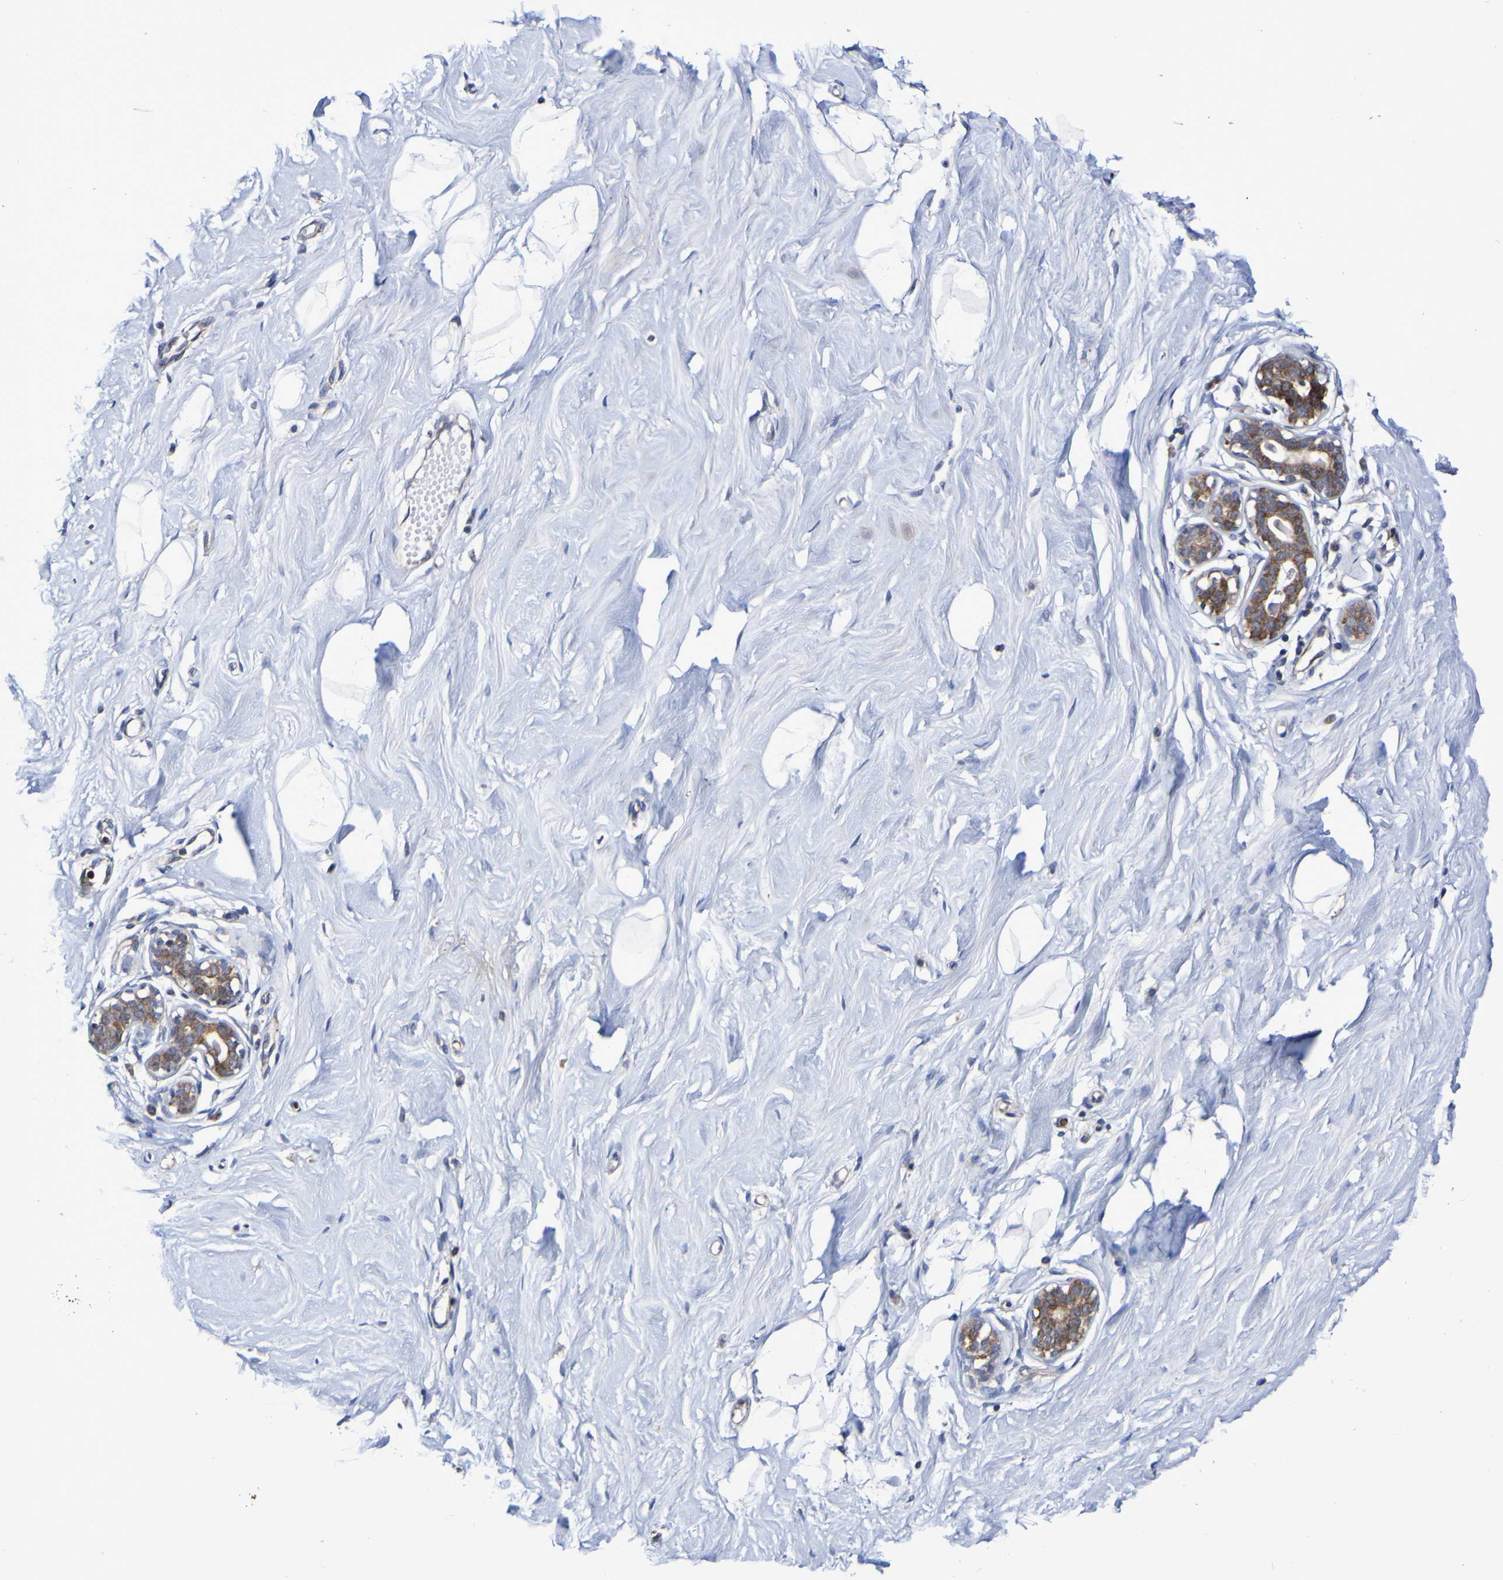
{"staining": {"intensity": "negative", "quantity": "none", "location": "none"}, "tissue": "breast", "cell_type": "Adipocytes", "image_type": "normal", "snomed": [{"axis": "morphology", "description": "Normal tissue, NOS"}, {"axis": "topography", "description": "Breast"}], "caption": "This is an immunohistochemistry (IHC) photomicrograph of benign breast. There is no expression in adipocytes.", "gene": "GJB1", "patient": {"sex": "female", "age": 23}}